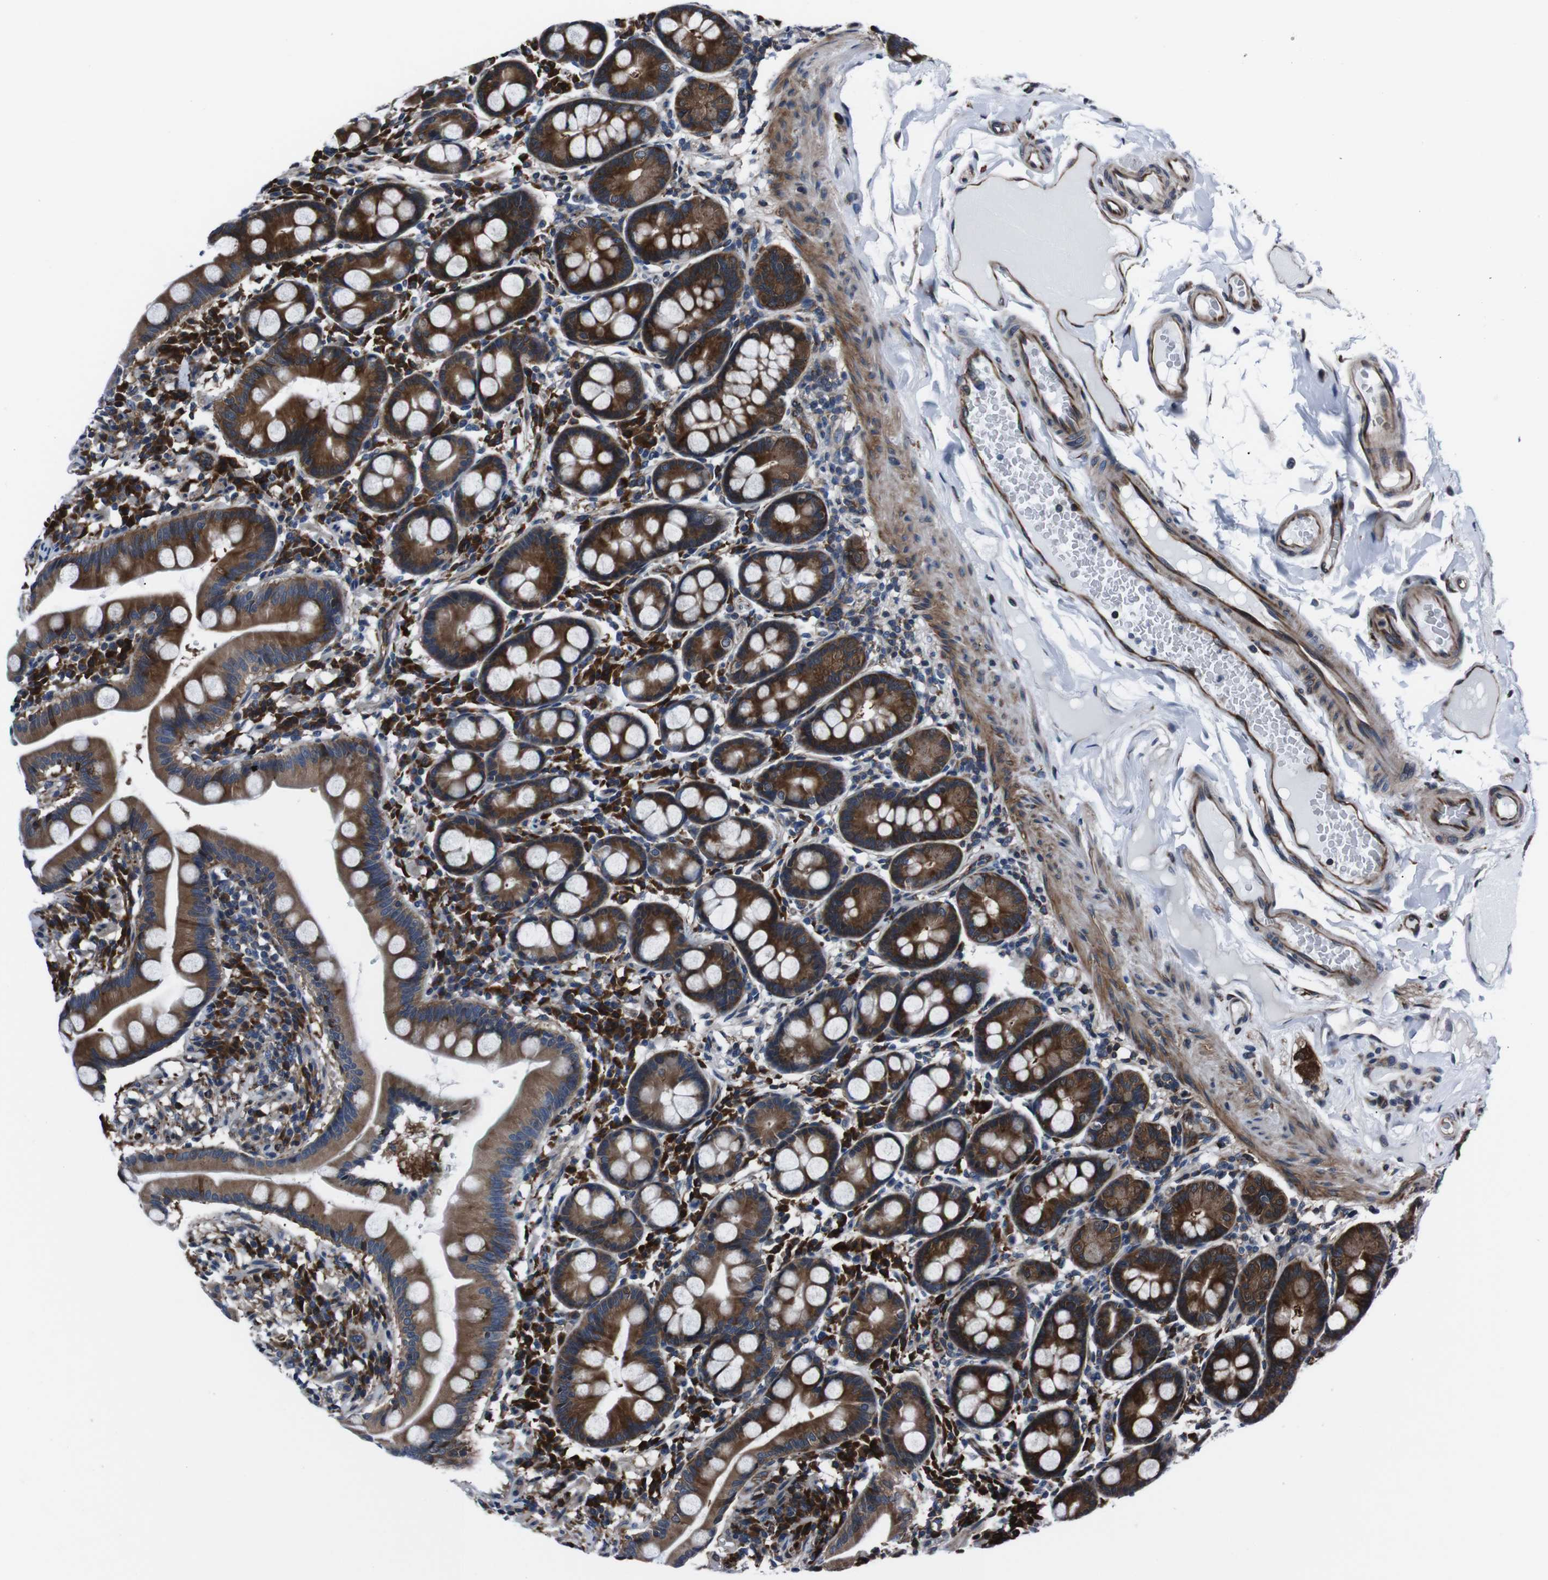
{"staining": {"intensity": "strong", "quantity": ">75%", "location": "cytoplasmic/membranous"}, "tissue": "duodenum", "cell_type": "Glandular cells", "image_type": "normal", "snomed": [{"axis": "morphology", "description": "Normal tissue, NOS"}, {"axis": "topography", "description": "Duodenum"}], "caption": "IHC of unremarkable duodenum demonstrates high levels of strong cytoplasmic/membranous staining in approximately >75% of glandular cells. (brown staining indicates protein expression, while blue staining denotes nuclei).", "gene": "EIF4A2", "patient": {"sex": "male", "age": 50}}